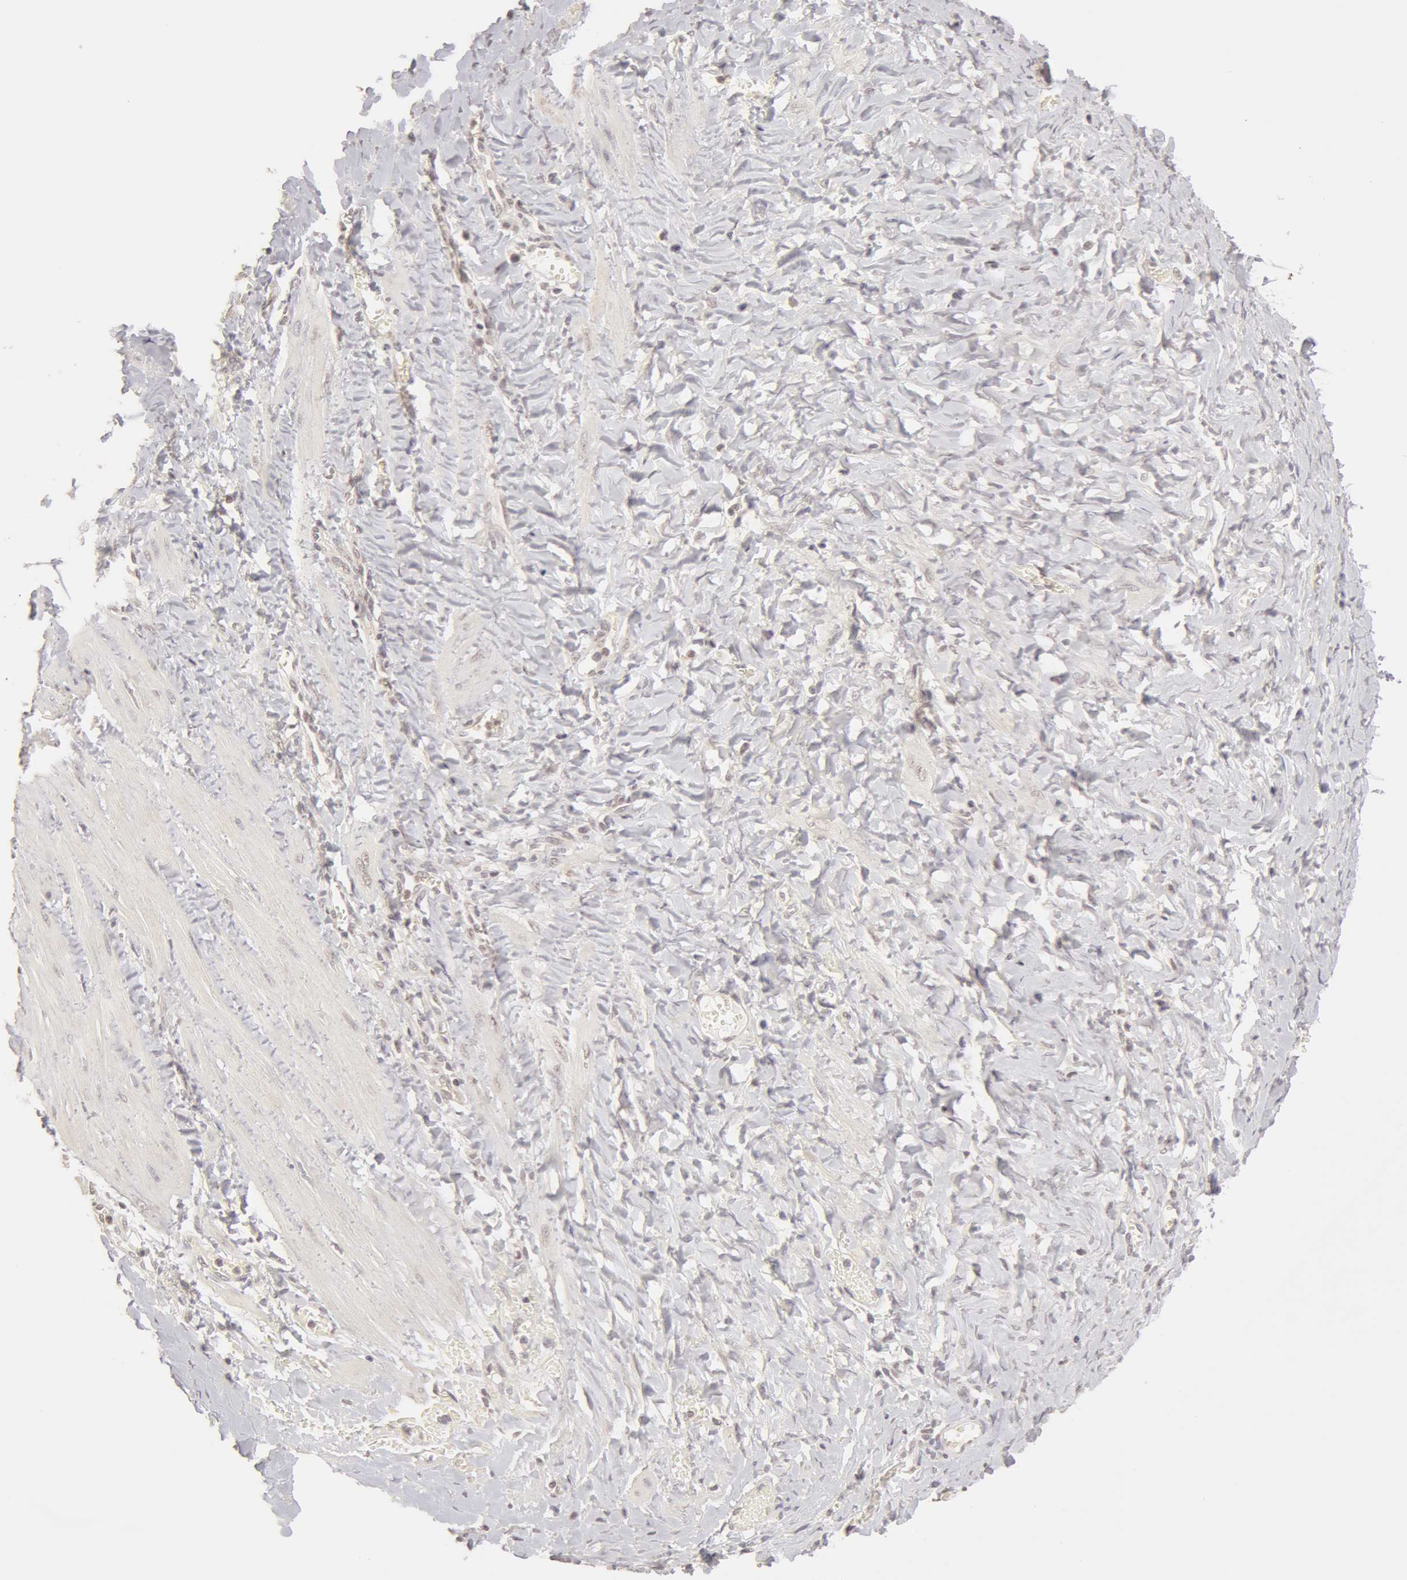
{"staining": {"intensity": "negative", "quantity": "none", "location": "none"}, "tissue": "smooth muscle", "cell_type": "Smooth muscle cells", "image_type": "normal", "snomed": [{"axis": "morphology", "description": "Normal tissue, NOS"}, {"axis": "topography", "description": "Uterus"}], "caption": "Unremarkable smooth muscle was stained to show a protein in brown. There is no significant positivity in smooth muscle cells.", "gene": "ADAM10", "patient": {"sex": "female", "age": 56}}